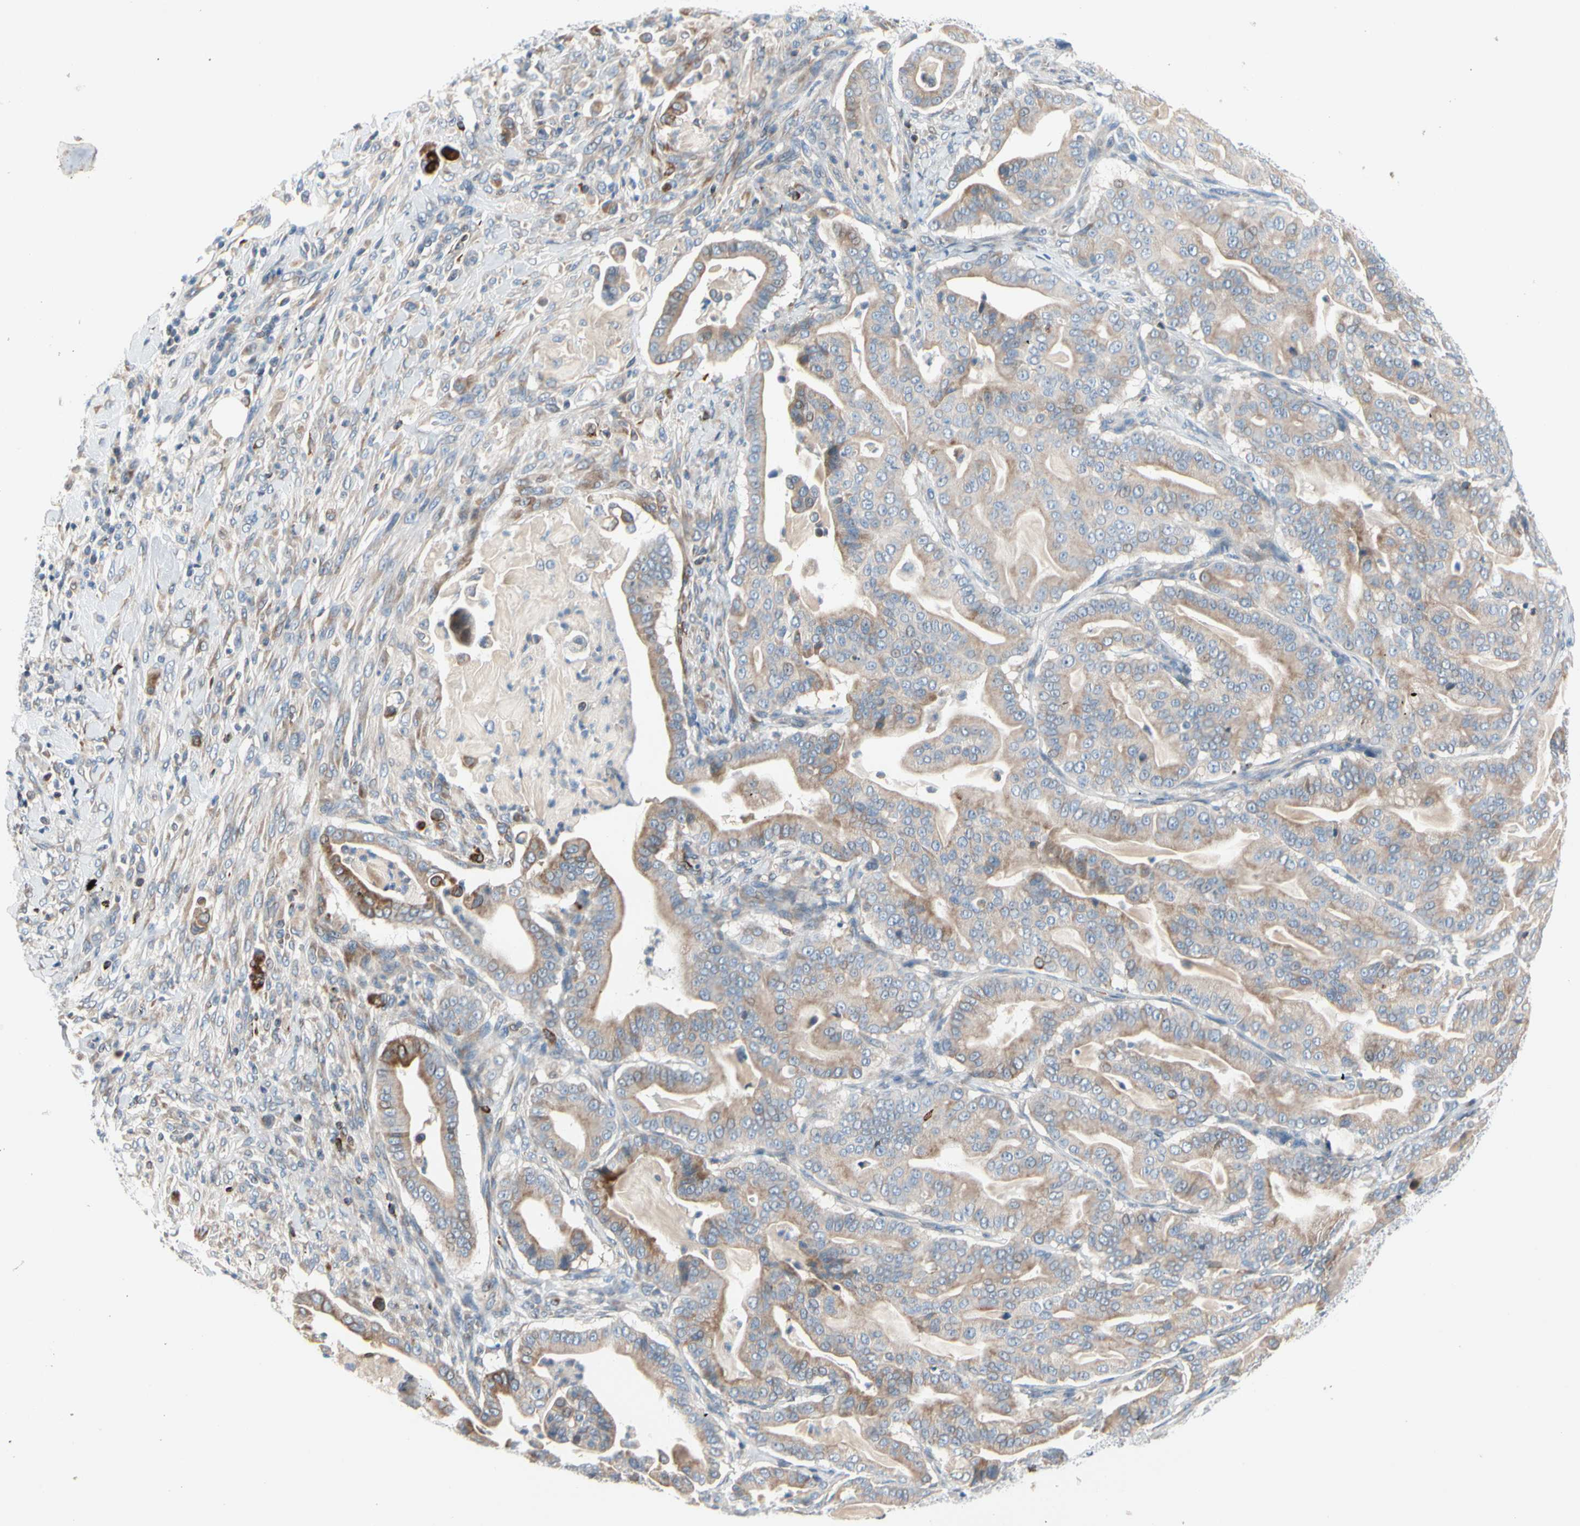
{"staining": {"intensity": "weak", "quantity": "25%-75%", "location": "cytoplasmic/membranous"}, "tissue": "pancreatic cancer", "cell_type": "Tumor cells", "image_type": "cancer", "snomed": [{"axis": "morphology", "description": "Adenocarcinoma, NOS"}, {"axis": "topography", "description": "Pancreas"}], "caption": "Weak cytoplasmic/membranous protein staining is seen in about 25%-75% of tumor cells in pancreatic cancer (adenocarcinoma).", "gene": "MAP3K3", "patient": {"sex": "male", "age": 63}}